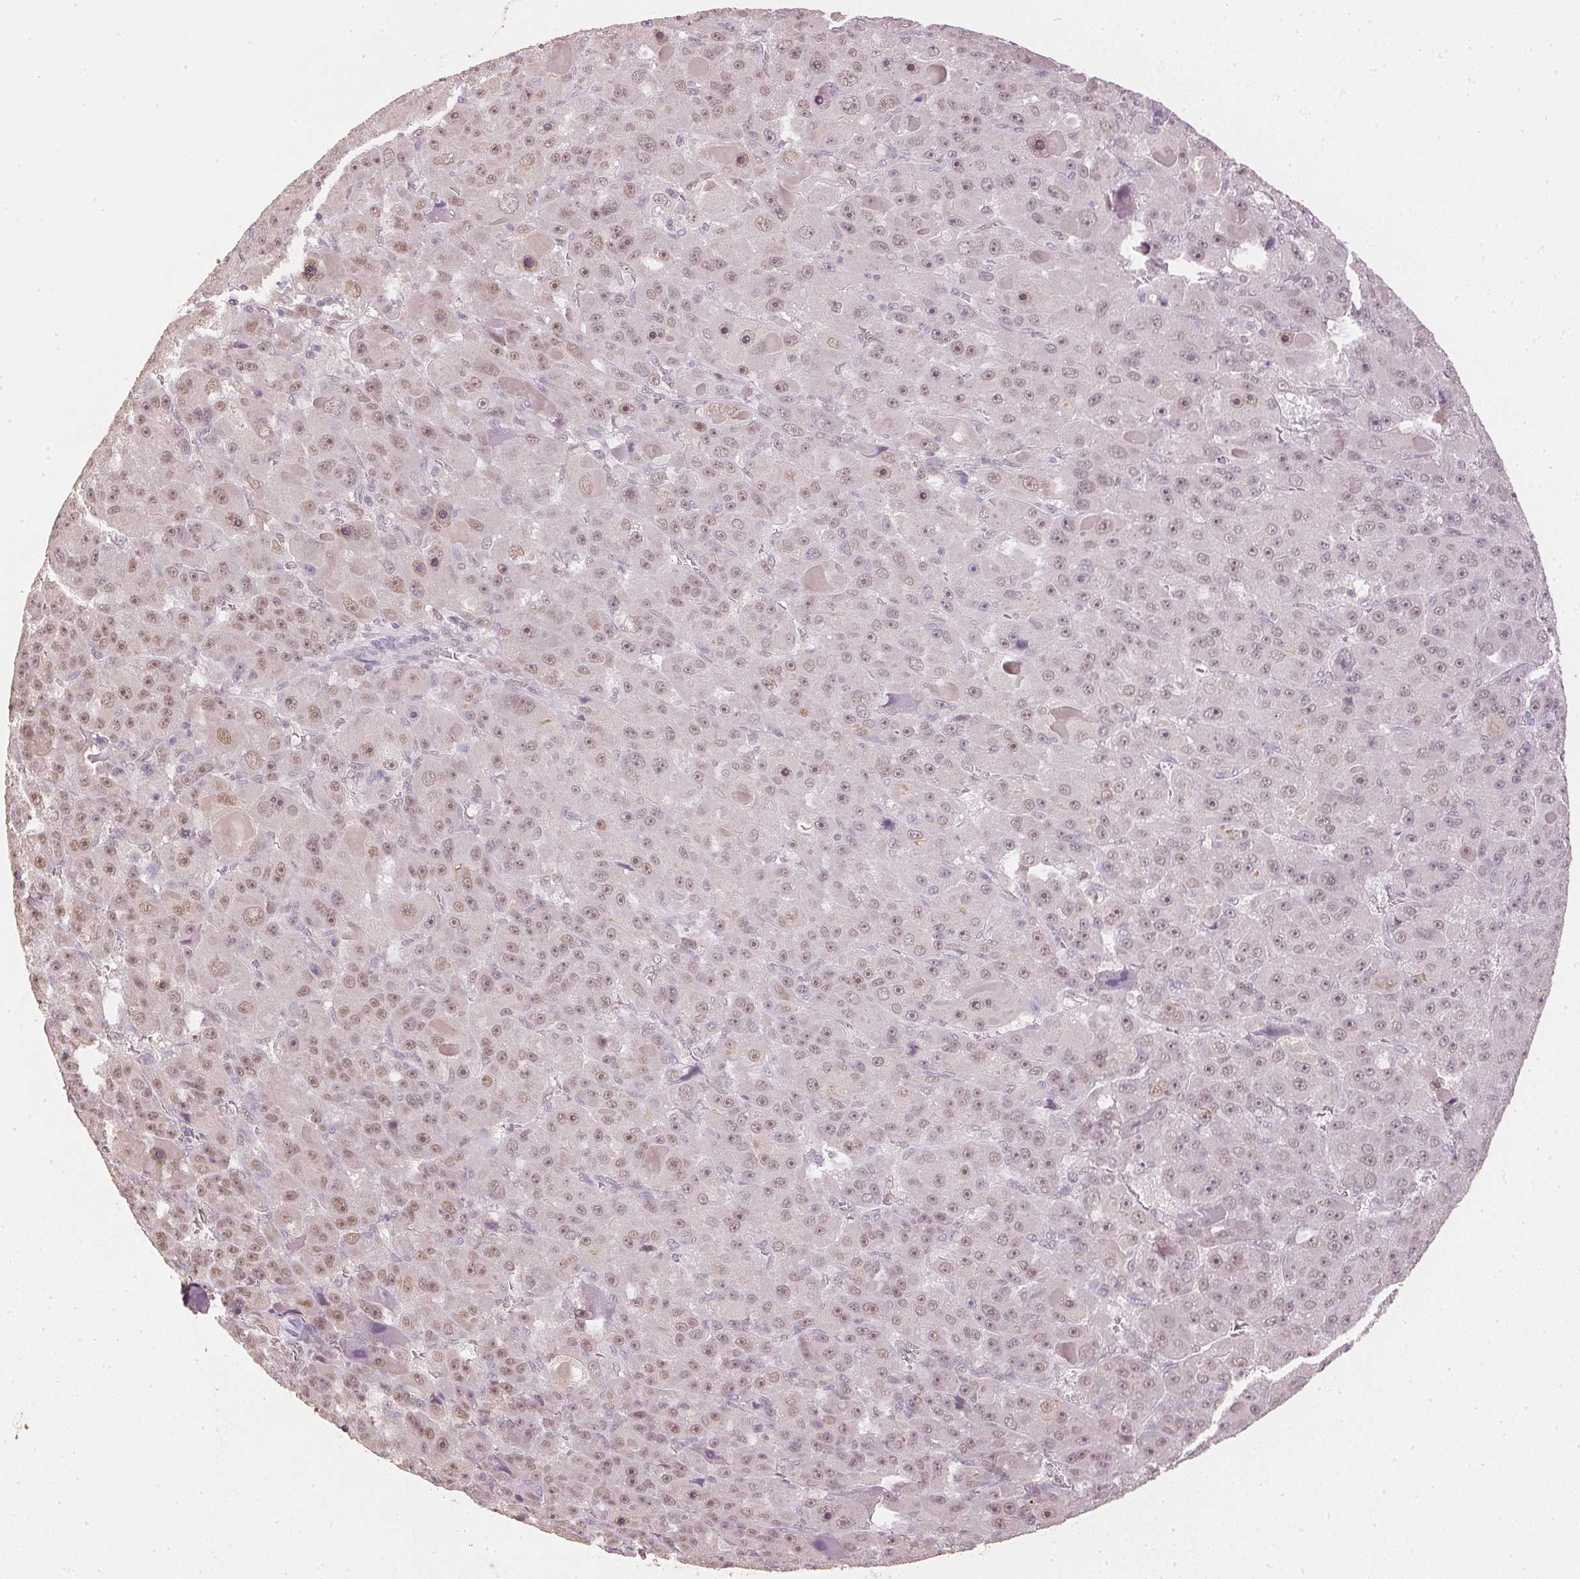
{"staining": {"intensity": "weak", "quantity": "25%-75%", "location": "nuclear"}, "tissue": "liver cancer", "cell_type": "Tumor cells", "image_type": "cancer", "snomed": [{"axis": "morphology", "description": "Carcinoma, Hepatocellular, NOS"}, {"axis": "topography", "description": "Liver"}], "caption": "Brown immunohistochemical staining in human liver cancer shows weak nuclear staining in approximately 25%-75% of tumor cells.", "gene": "SLC39A3", "patient": {"sex": "male", "age": 76}}